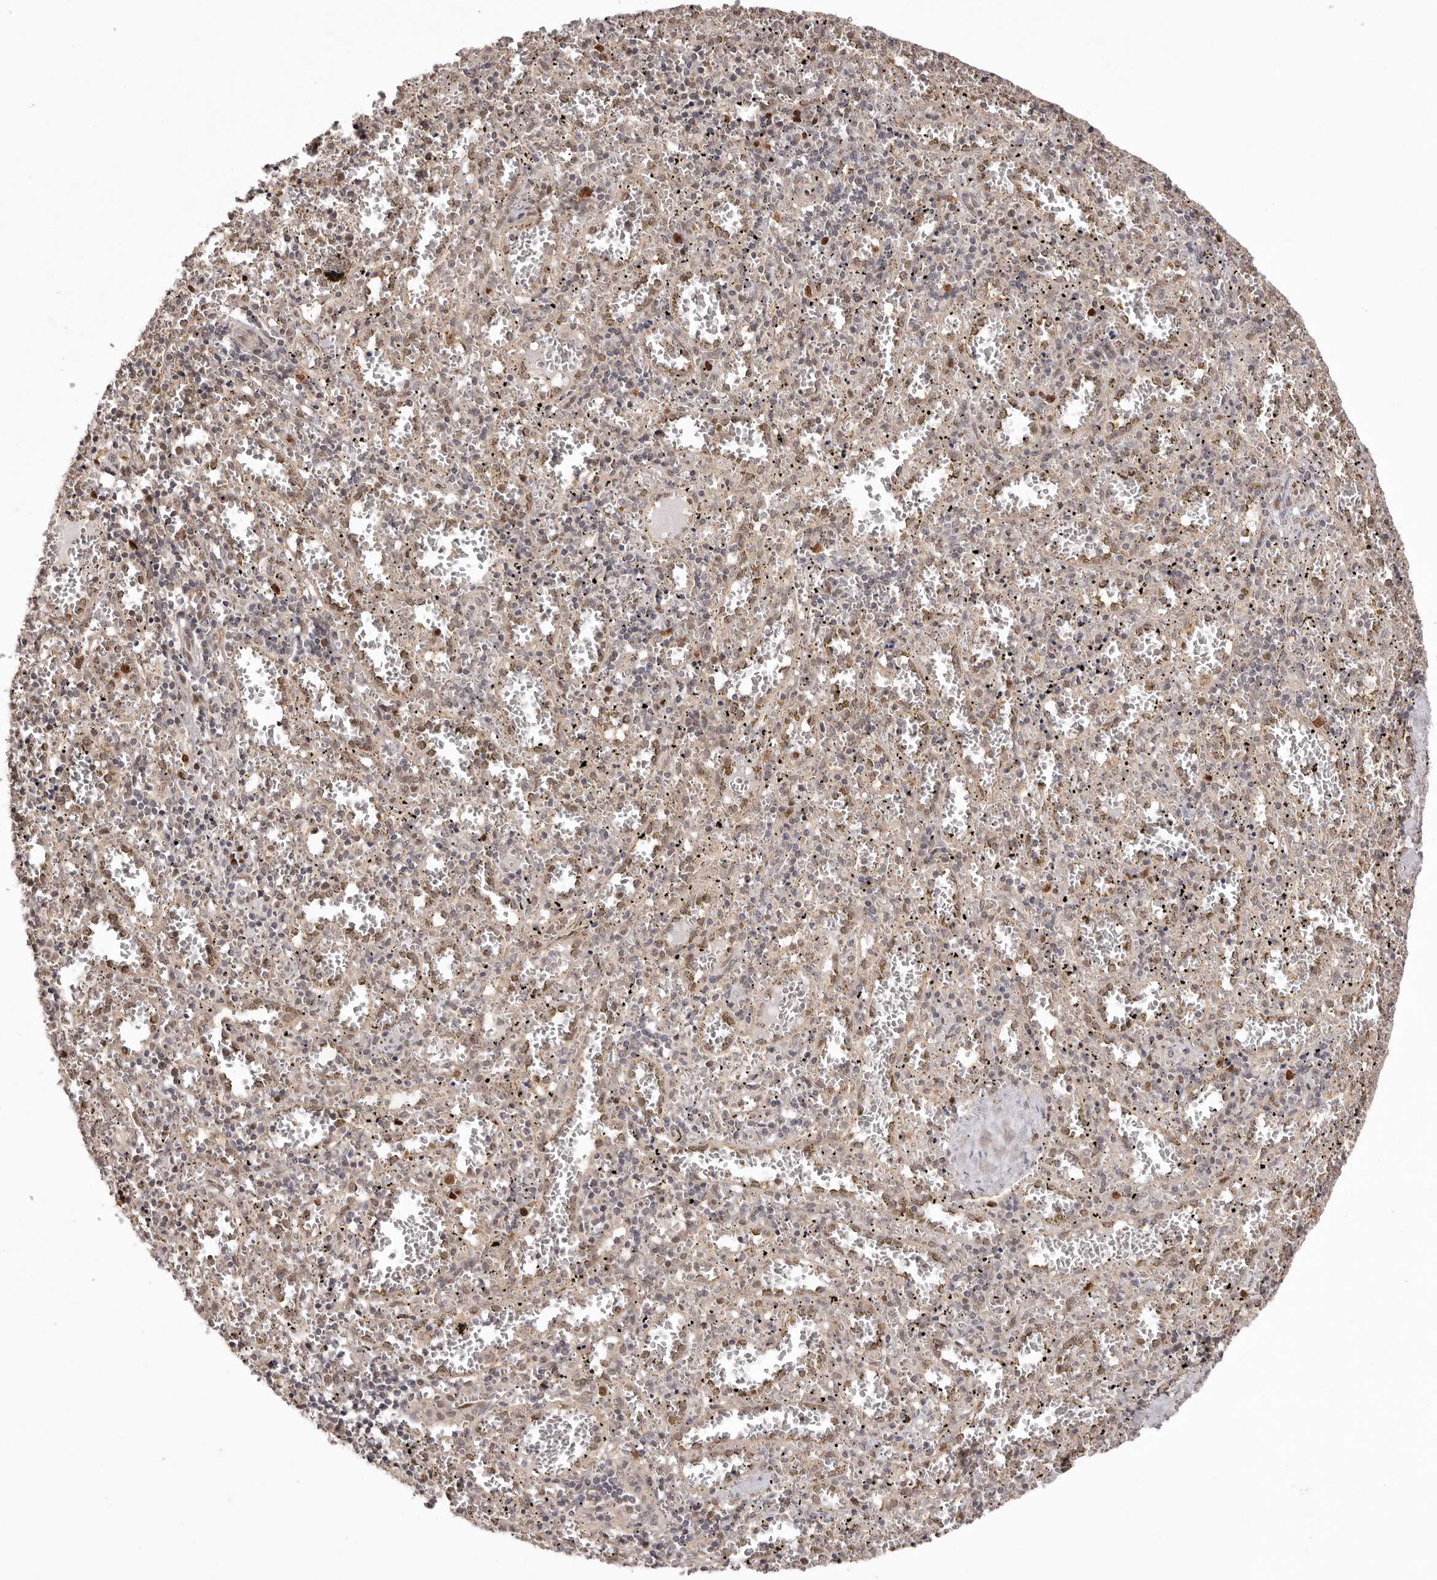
{"staining": {"intensity": "weak", "quantity": "25%-75%", "location": "nuclear"}, "tissue": "spleen", "cell_type": "Cells in red pulp", "image_type": "normal", "snomed": [{"axis": "morphology", "description": "Normal tissue, NOS"}, {"axis": "topography", "description": "Spleen"}], "caption": "High-power microscopy captured an immunohistochemistry (IHC) photomicrograph of unremarkable spleen, revealing weak nuclear staining in approximately 25%-75% of cells in red pulp. (DAB IHC with brightfield microscopy, high magnification).", "gene": "NOTCH1", "patient": {"sex": "male", "age": 11}}